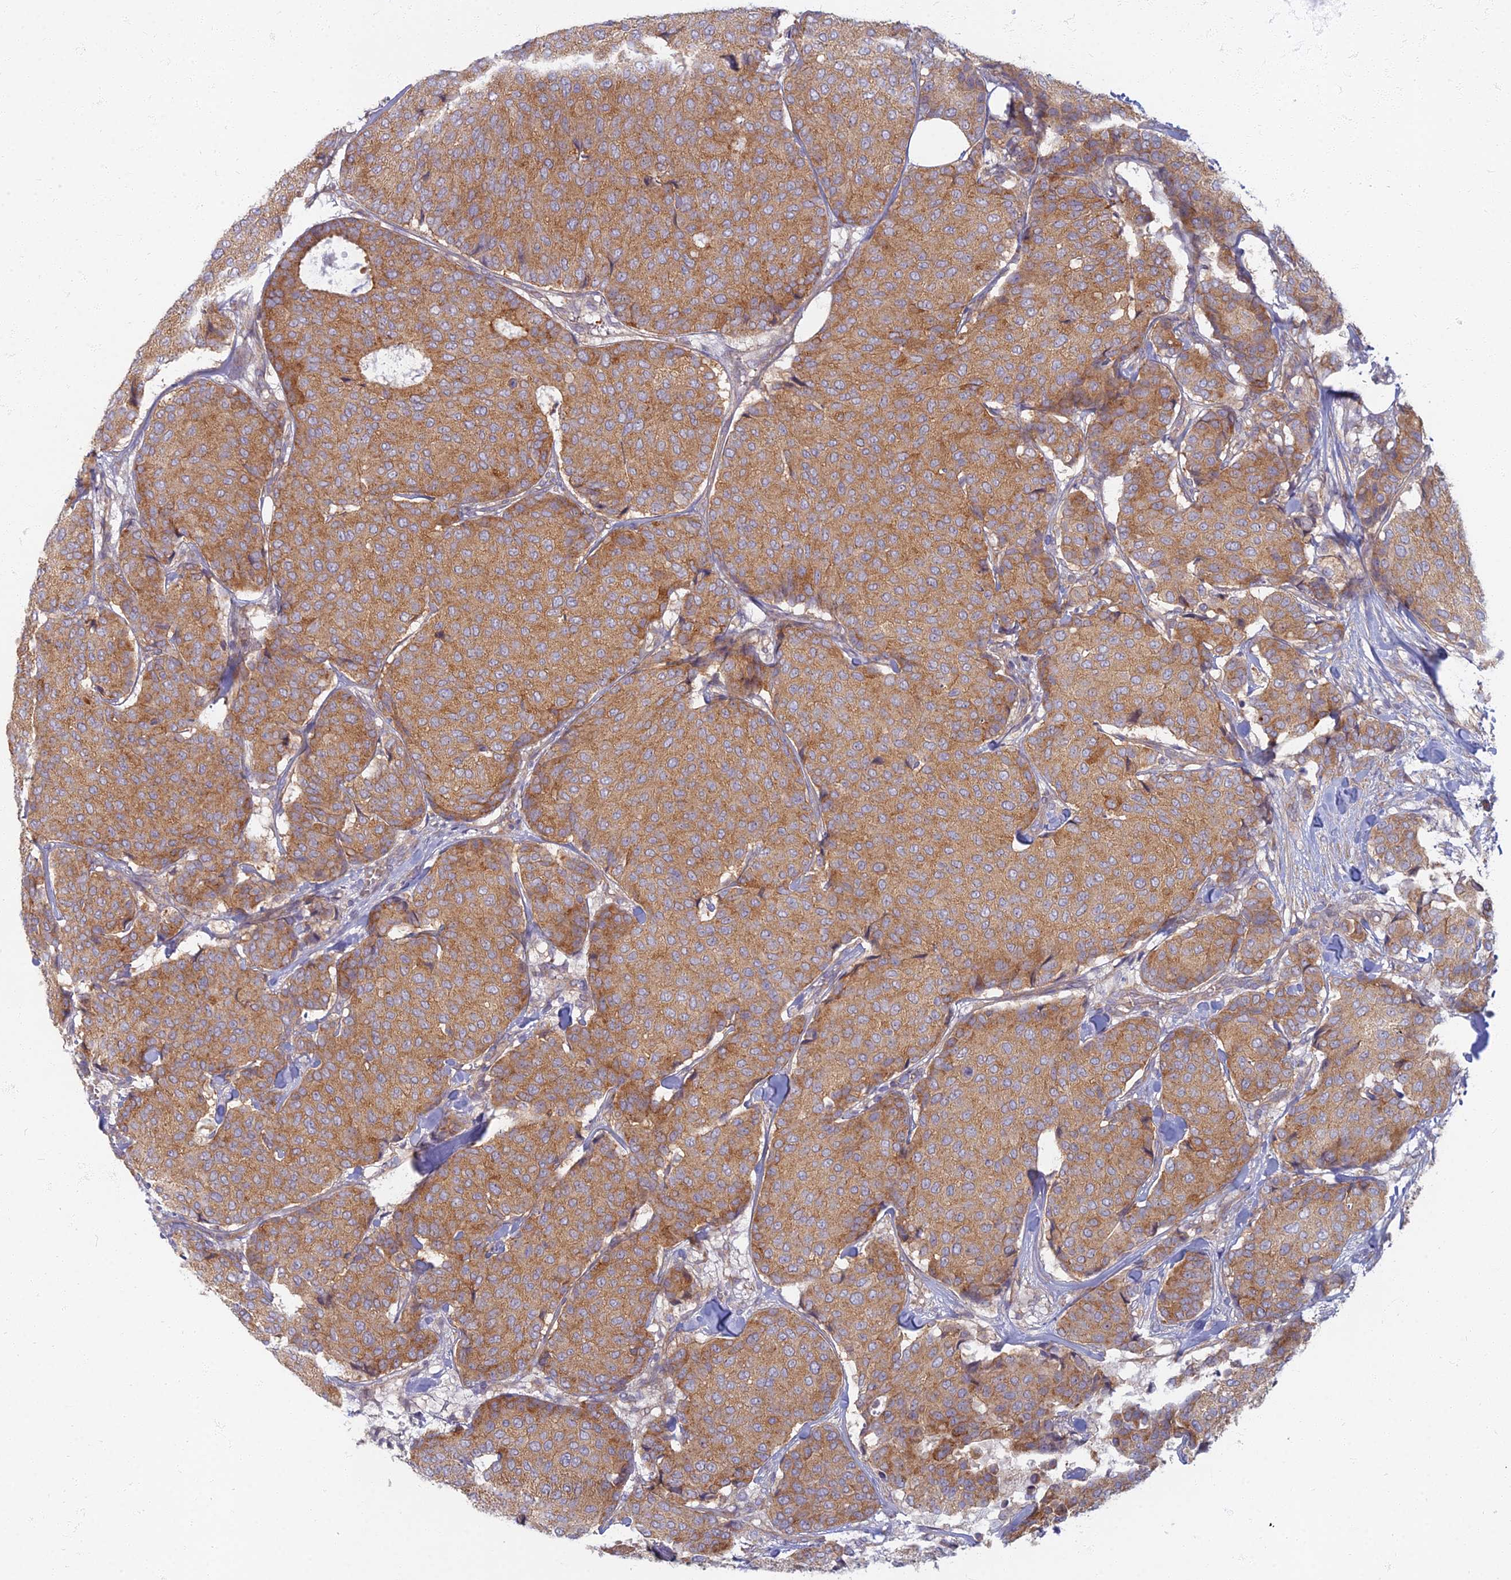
{"staining": {"intensity": "moderate", "quantity": ">75%", "location": "cytoplasmic/membranous"}, "tissue": "breast cancer", "cell_type": "Tumor cells", "image_type": "cancer", "snomed": [{"axis": "morphology", "description": "Duct carcinoma"}, {"axis": "topography", "description": "Breast"}], "caption": "A medium amount of moderate cytoplasmic/membranous expression is appreciated in about >75% of tumor cells in intraductal carcinoma (breast) tissue.", "gene": "PROX2", "patient": {"sex": "female", "age": 75}}